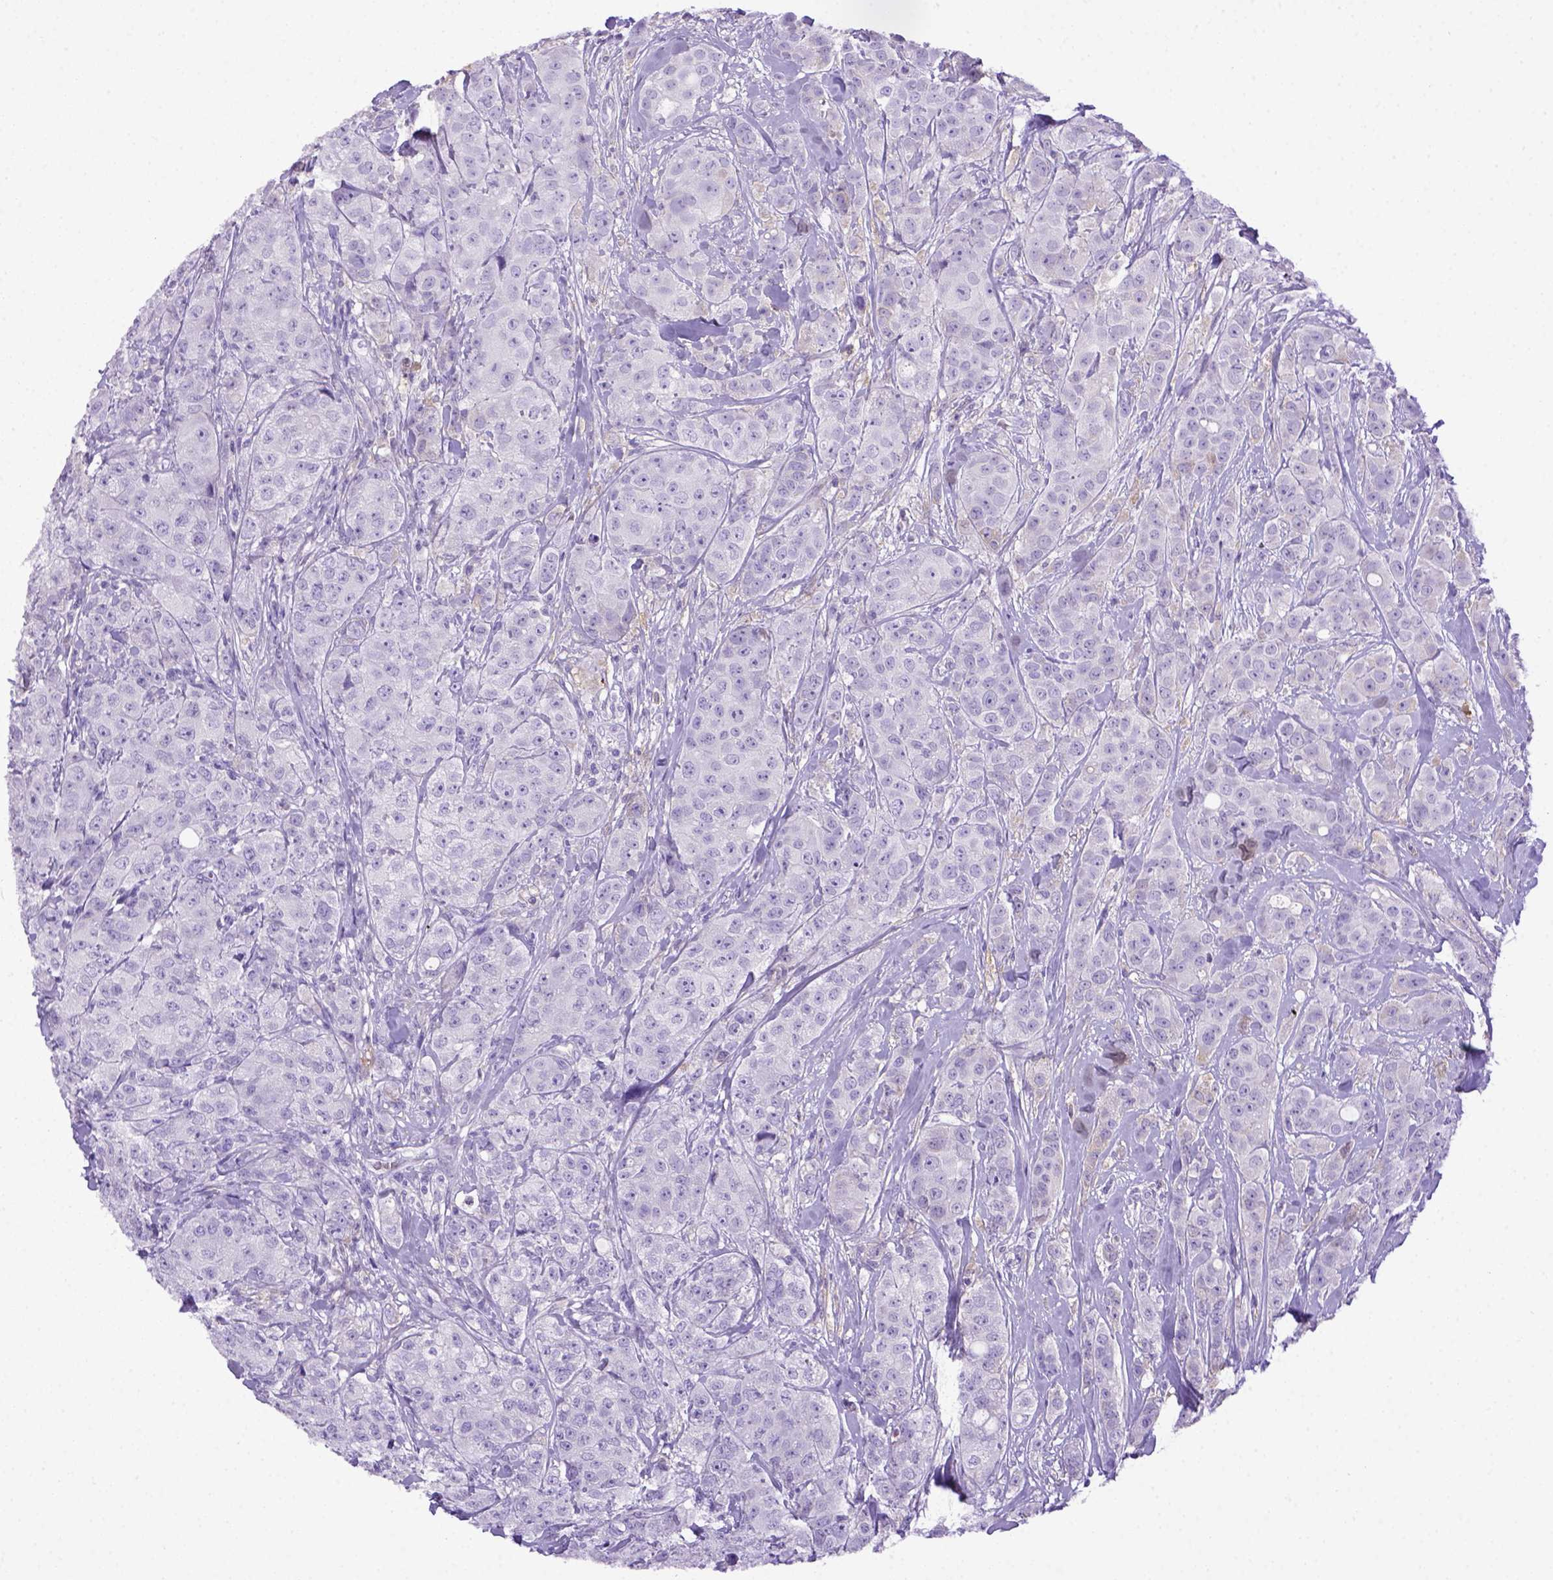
{"staining": {"intensity": "negative", "quantity": "none", "location": "none"}, "tissue": "breast cancer", "cell_type": "Tumor cells", "image_type": "cancer", "snomed": [{"axis": "morphology", "description": "Duct carcinoma"}, {"axis": "topography", "description": "Breast"}], "caption": "Immunohistochemistry image of neoplastic tissue: human breast cancer stained with DAB (3,3'-diaminobenzidine) displays no significant protein positivity in tumor cells.", "gene": "ITIH4", "patient": {"sex": "female", "age": 43}}